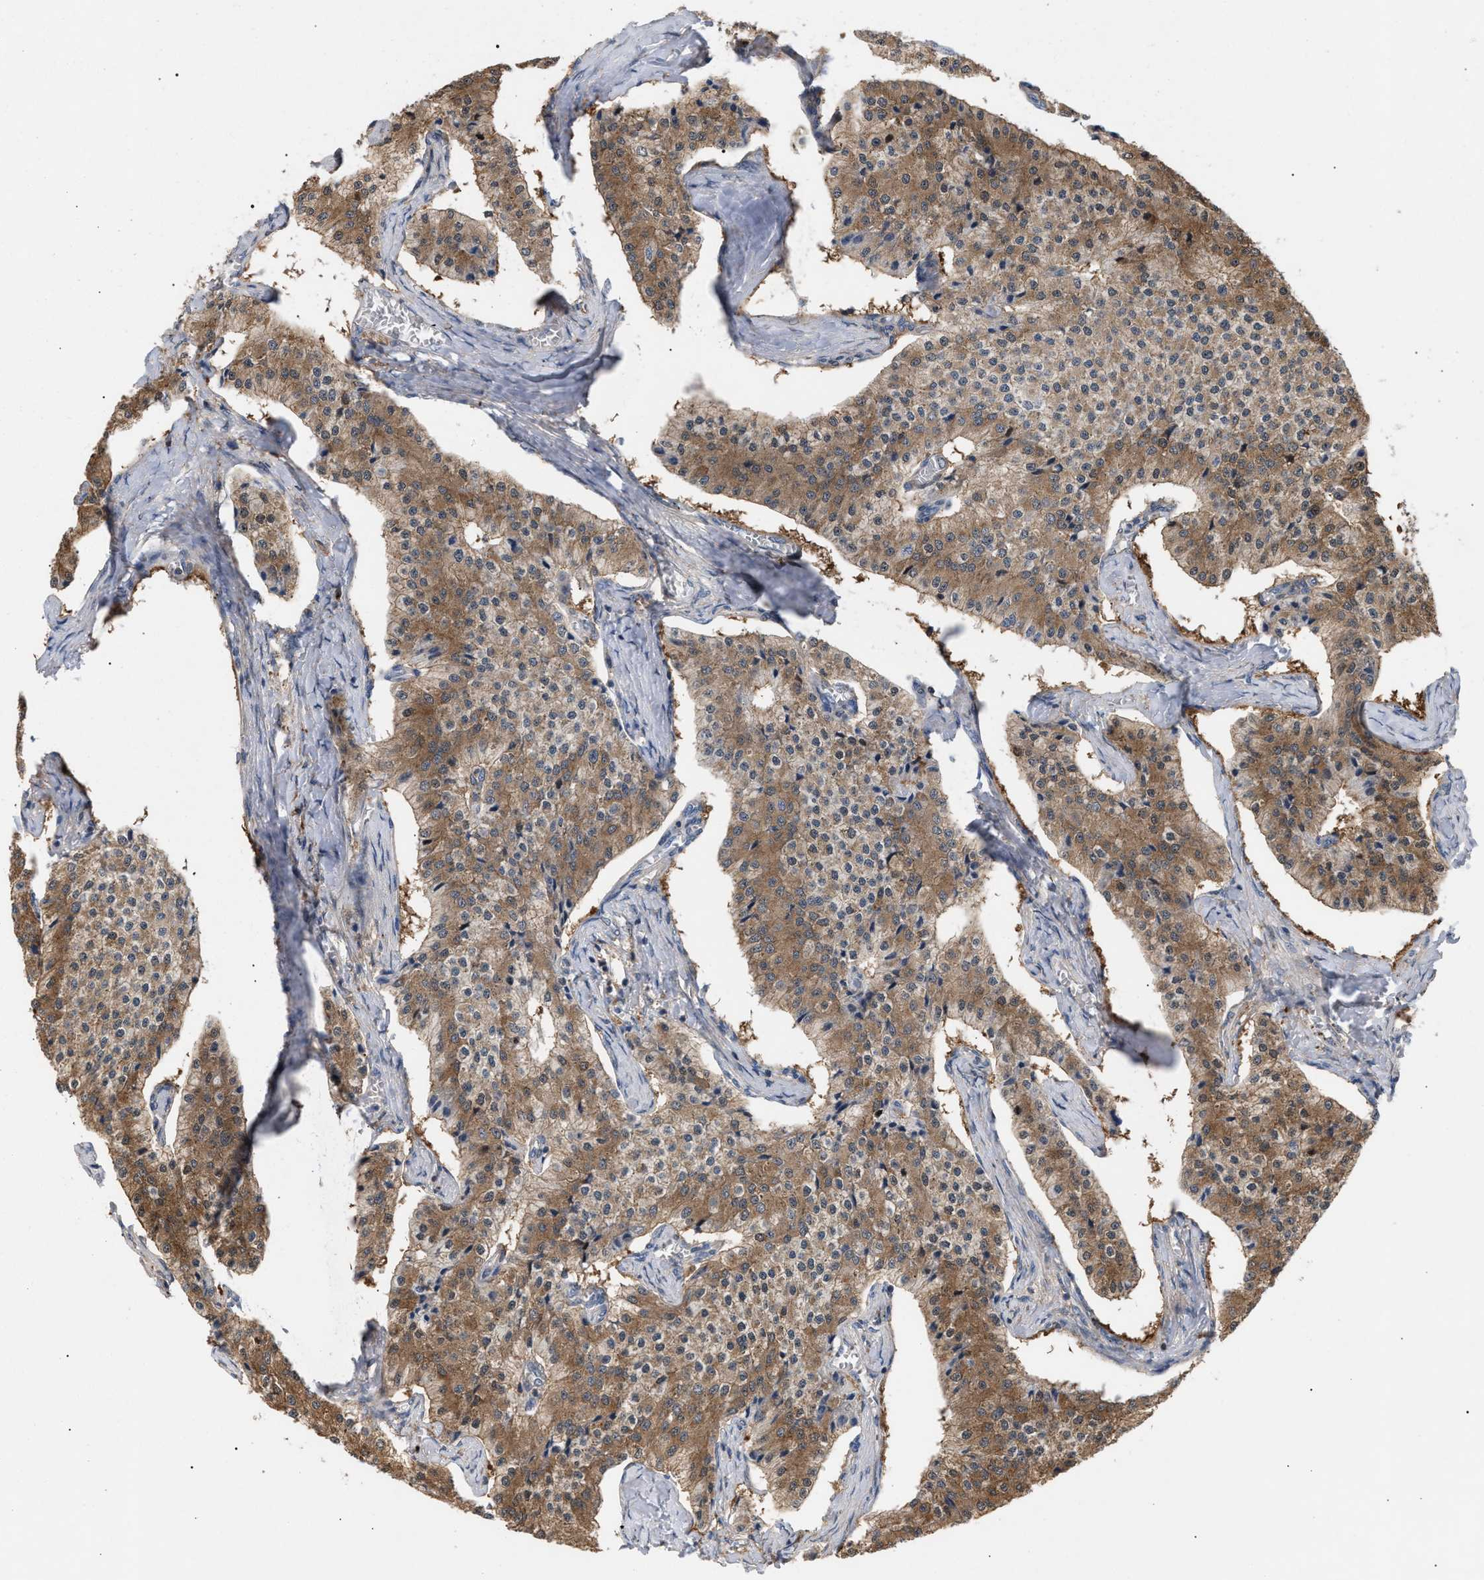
{"staining": {"intensity": "moderate", "quantity": ">75%", "location": "cytoplasmic/membranous"}, "tissue": "carcinoid", "cell_type": "Tumor cells", "image_type": "cancer", "snomed": [{"axis": "morphology", "description": "Carcinoid, malignant, NOS"}, {"axis": "topography", "description": "Colon"}], "caption": "Protein expression analysis of malignant carcinoid shows moderate cytoplasmic/membranous expression in approximately >75% of tumor cells. (brown staining indicates protein expression, while blue staining denotes nuclei).", "gene": "MBTD1", "patient": {"sex": "female", "age": 52}}